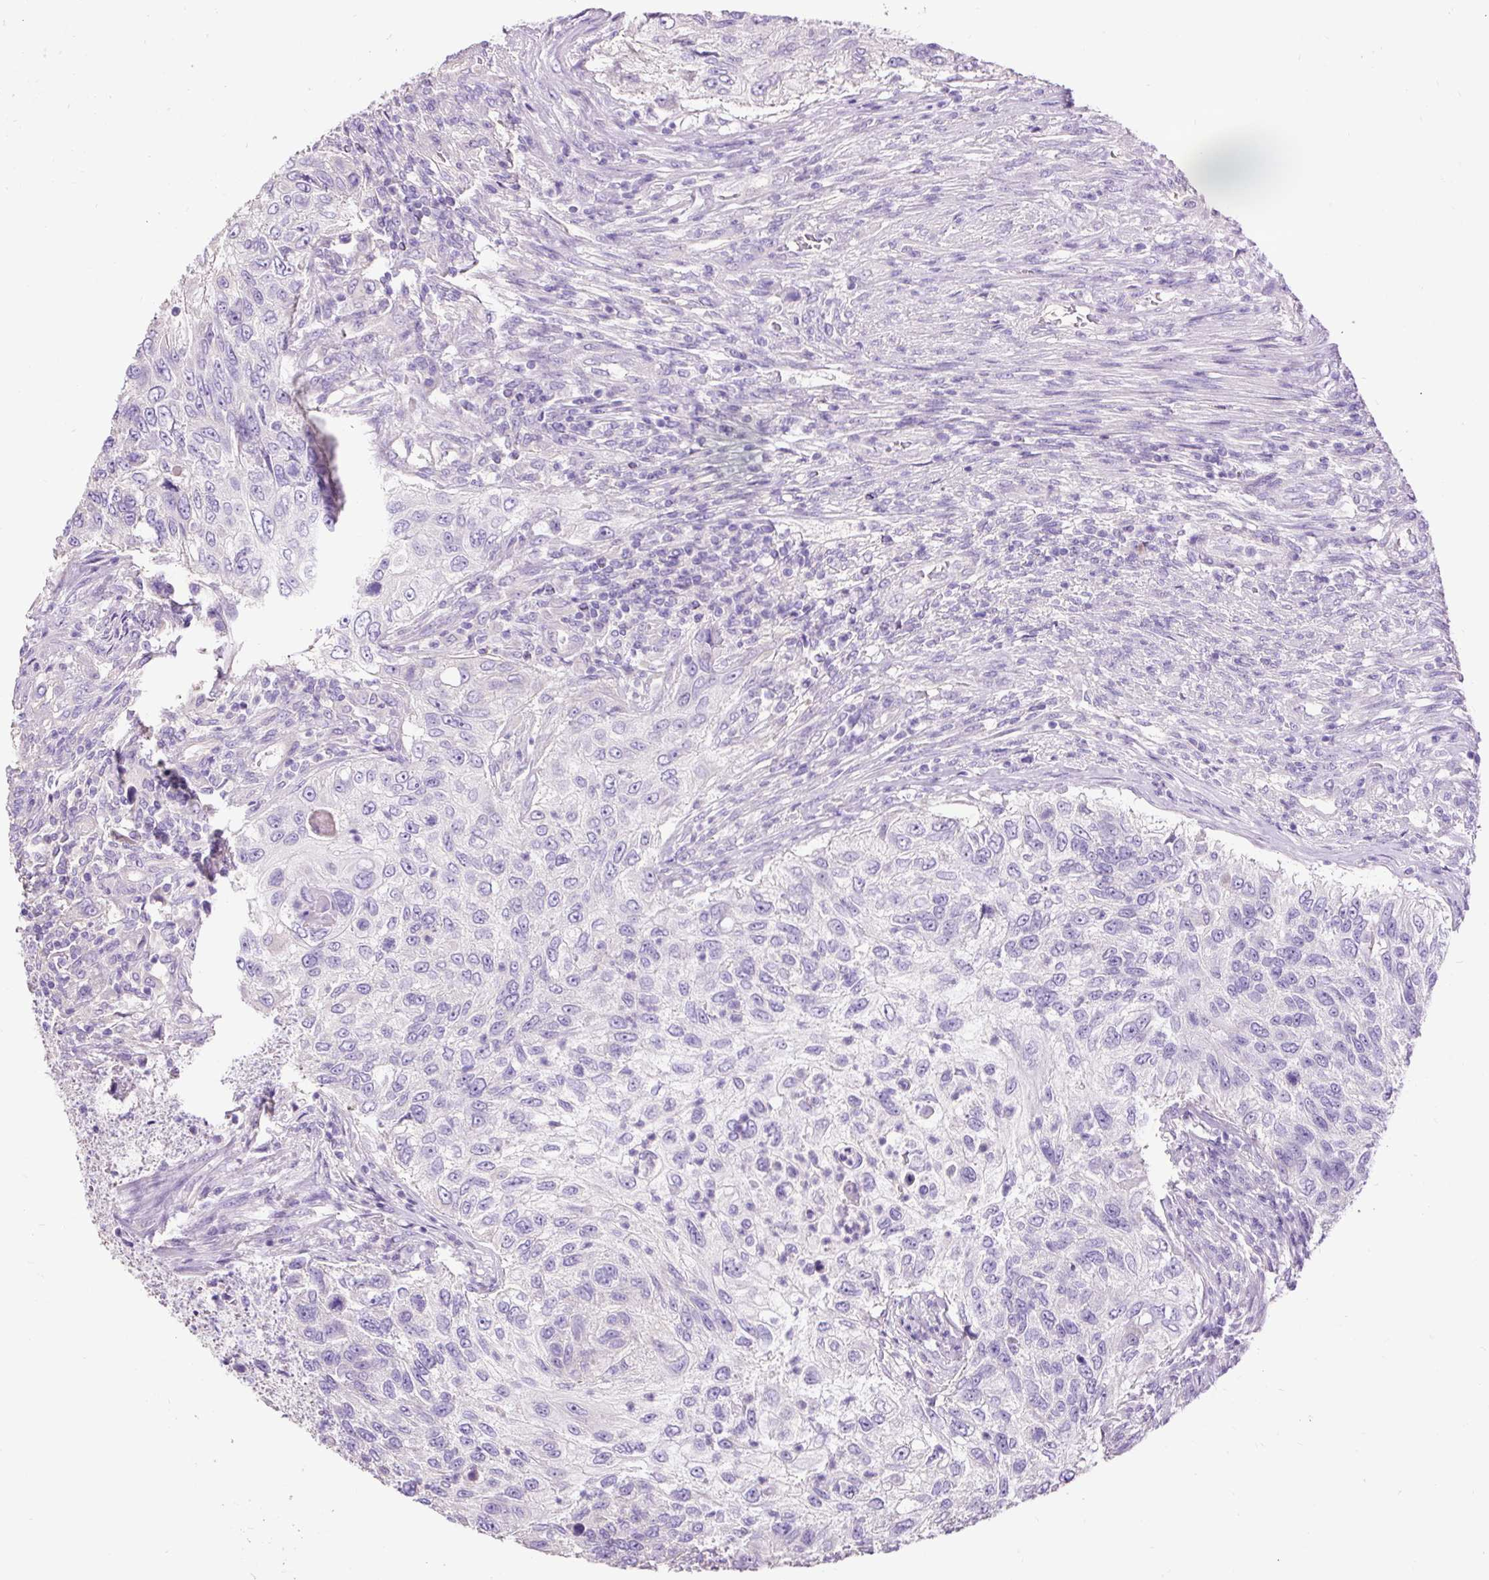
{"staining": {"intensity": "negative", "quantity": "none", "location": "none"}, "tissue": "urothelial cancer", "cell_type": "Tumor cells", "image_type": "cancer", "snomed": [{"axis": "morphology", "description": "Urothelial carcinoma, High grade"}, {"axis": "topography", "description": "Urinary bladder"}], "caption": "An immunohistochemistry photomicrograph of urothelial cancer is shown. There is no staining in tumor cells of urothelial cancer.", "gene": "PDIA2", "patient": {"sex": "female", "age": 60}}